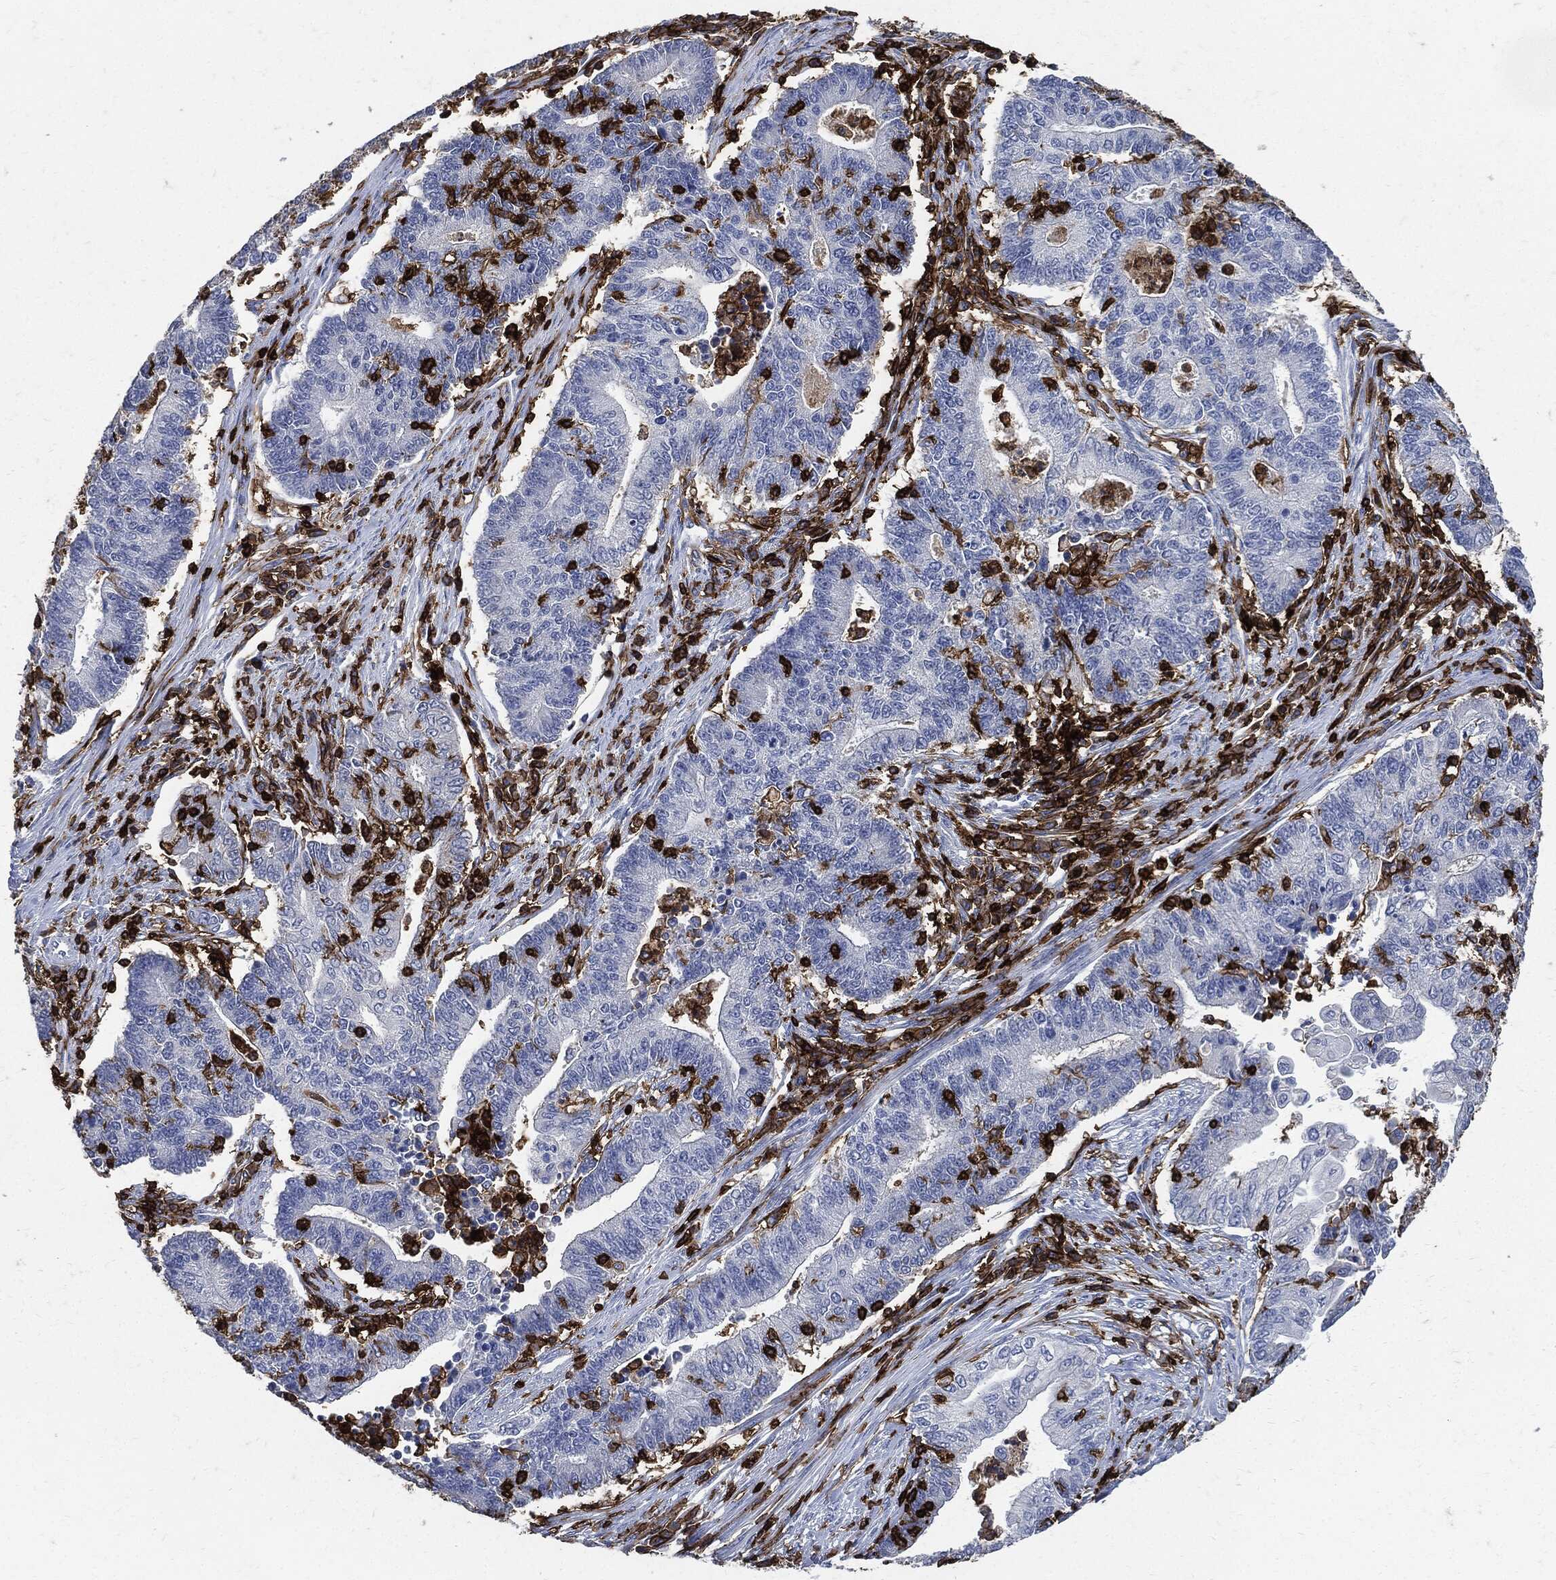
{"staining": {"intensity": "negative", "quantity": "none", "location": "none"}, "tissue": "endometrial cancer", "cell_type": "Tumor cells", "image_type": "cancer", "snomed": [{"axis": "morphology", "description": "Adenocarcinoma, NOS"}, {"axis": "topography", "description": "Uterus"}, {"axis": "topography", "description": "Endometrium"}], "caption": "Immunohistochemical staining of human endometrial adenocarcinoma demonstrates no significant expression in tumor cells. (Stains: DAB (3,3'-diaminobenzidine) IHC with hematoxylin counter stain, Microscopy: brightfield microscopy at high magnification).", "gene": "PTPRC", "patient": {"sex": "female", "age": 54}}